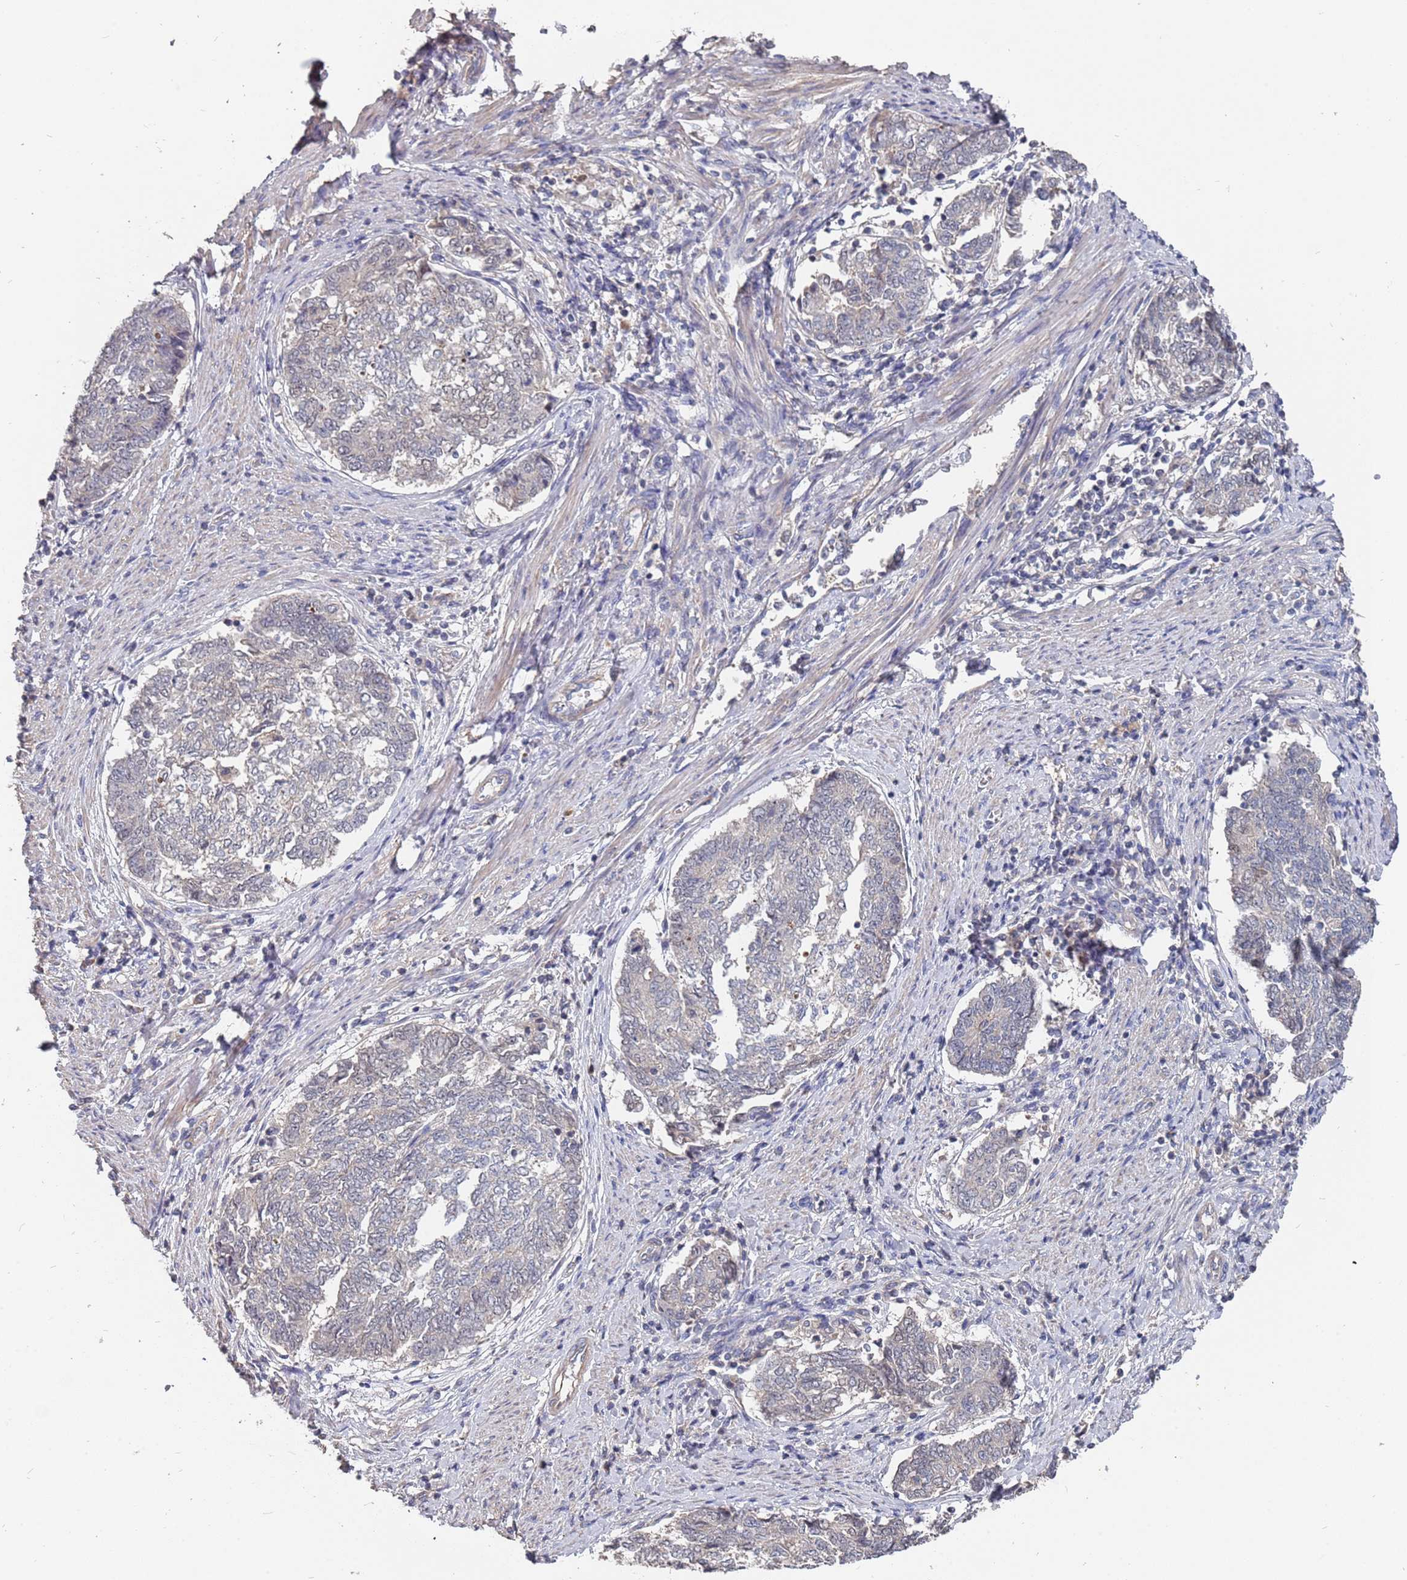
{"staining": {"intensity": "negative", "quantity": "none", "location": "none"}, "tissue": "endometrial cancer", "cell_type": "Tumor cells", "image_type": "cancer", "snomed": [{"axis": "morphology", "description": "Adenocarcinoma, NOS"}, {"axis": "topography", "description": "Endometrium"}], "caption": "The immunohistochemistry (IHC) photomicrograph has no significant expression in tumor cells of adenocarcinoma (endometrial) tissue. Brightfield microscopy of immunohistochemistry (IHC) stained with DAB (brown) and hematoxylin (blue), captured at high magnification.", "gene": "TCEANC2", "patient": {"sex": "female", "age": 80}}